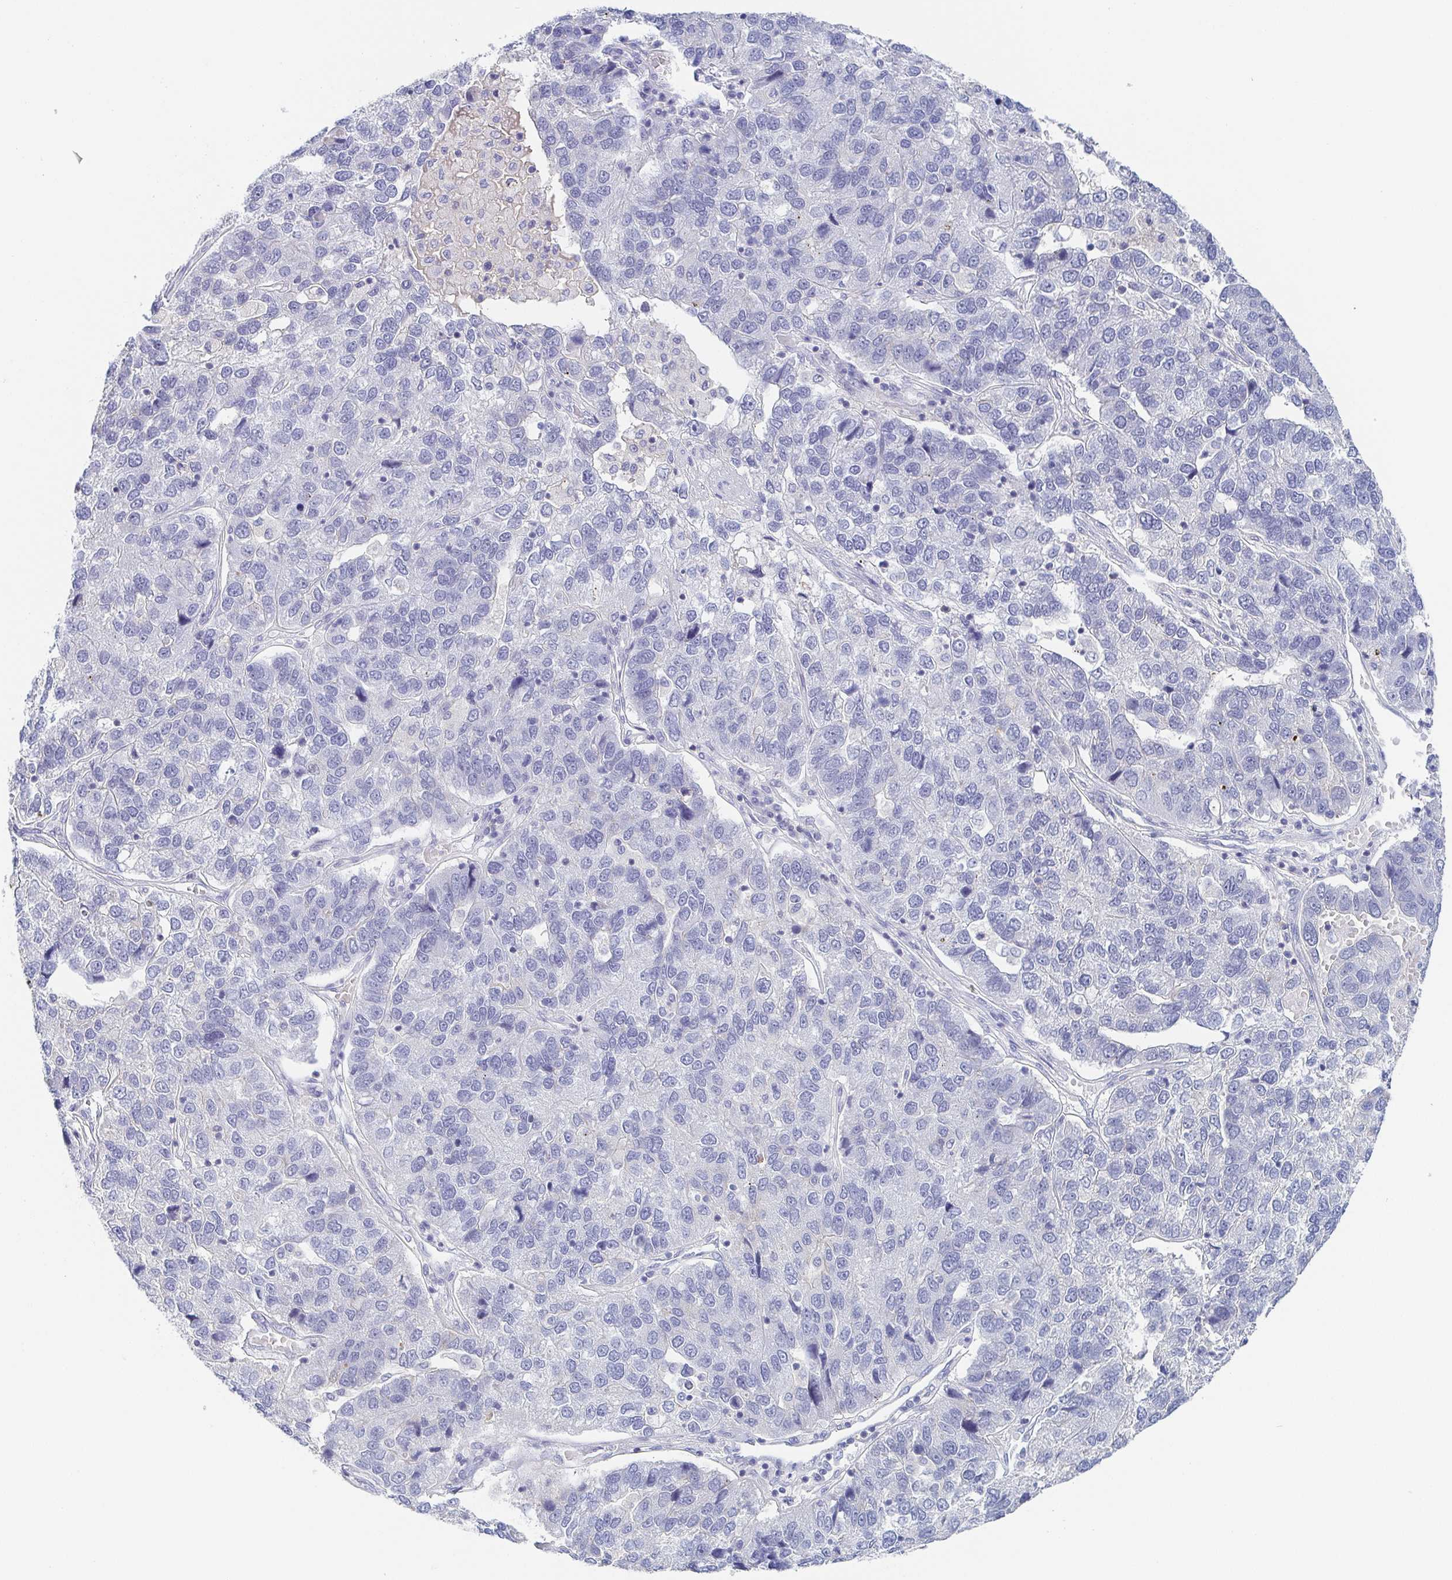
{"staining": {"intensity": "negative", "quantity": "none", "location": "none"}, "tissue": "pancreatic cancer", "cell_type": "Tumor cells", "image_type": "cancer", "snomed": [{"axis": "morphology", "description": "Adenocarcinoma, NOS"}, {"axis": "topography", "description": "Pancreas"}], "caption": "This image is of pancreatic cancer (adenocarcinoma) stained with immunohistochemistry (IHC) to label a protein in brown with the nuclei are counter-stained blue. There is no positivity in tumor cells.", "gene": "RHOV", "patient": {"sex": "female", "age": 61}}